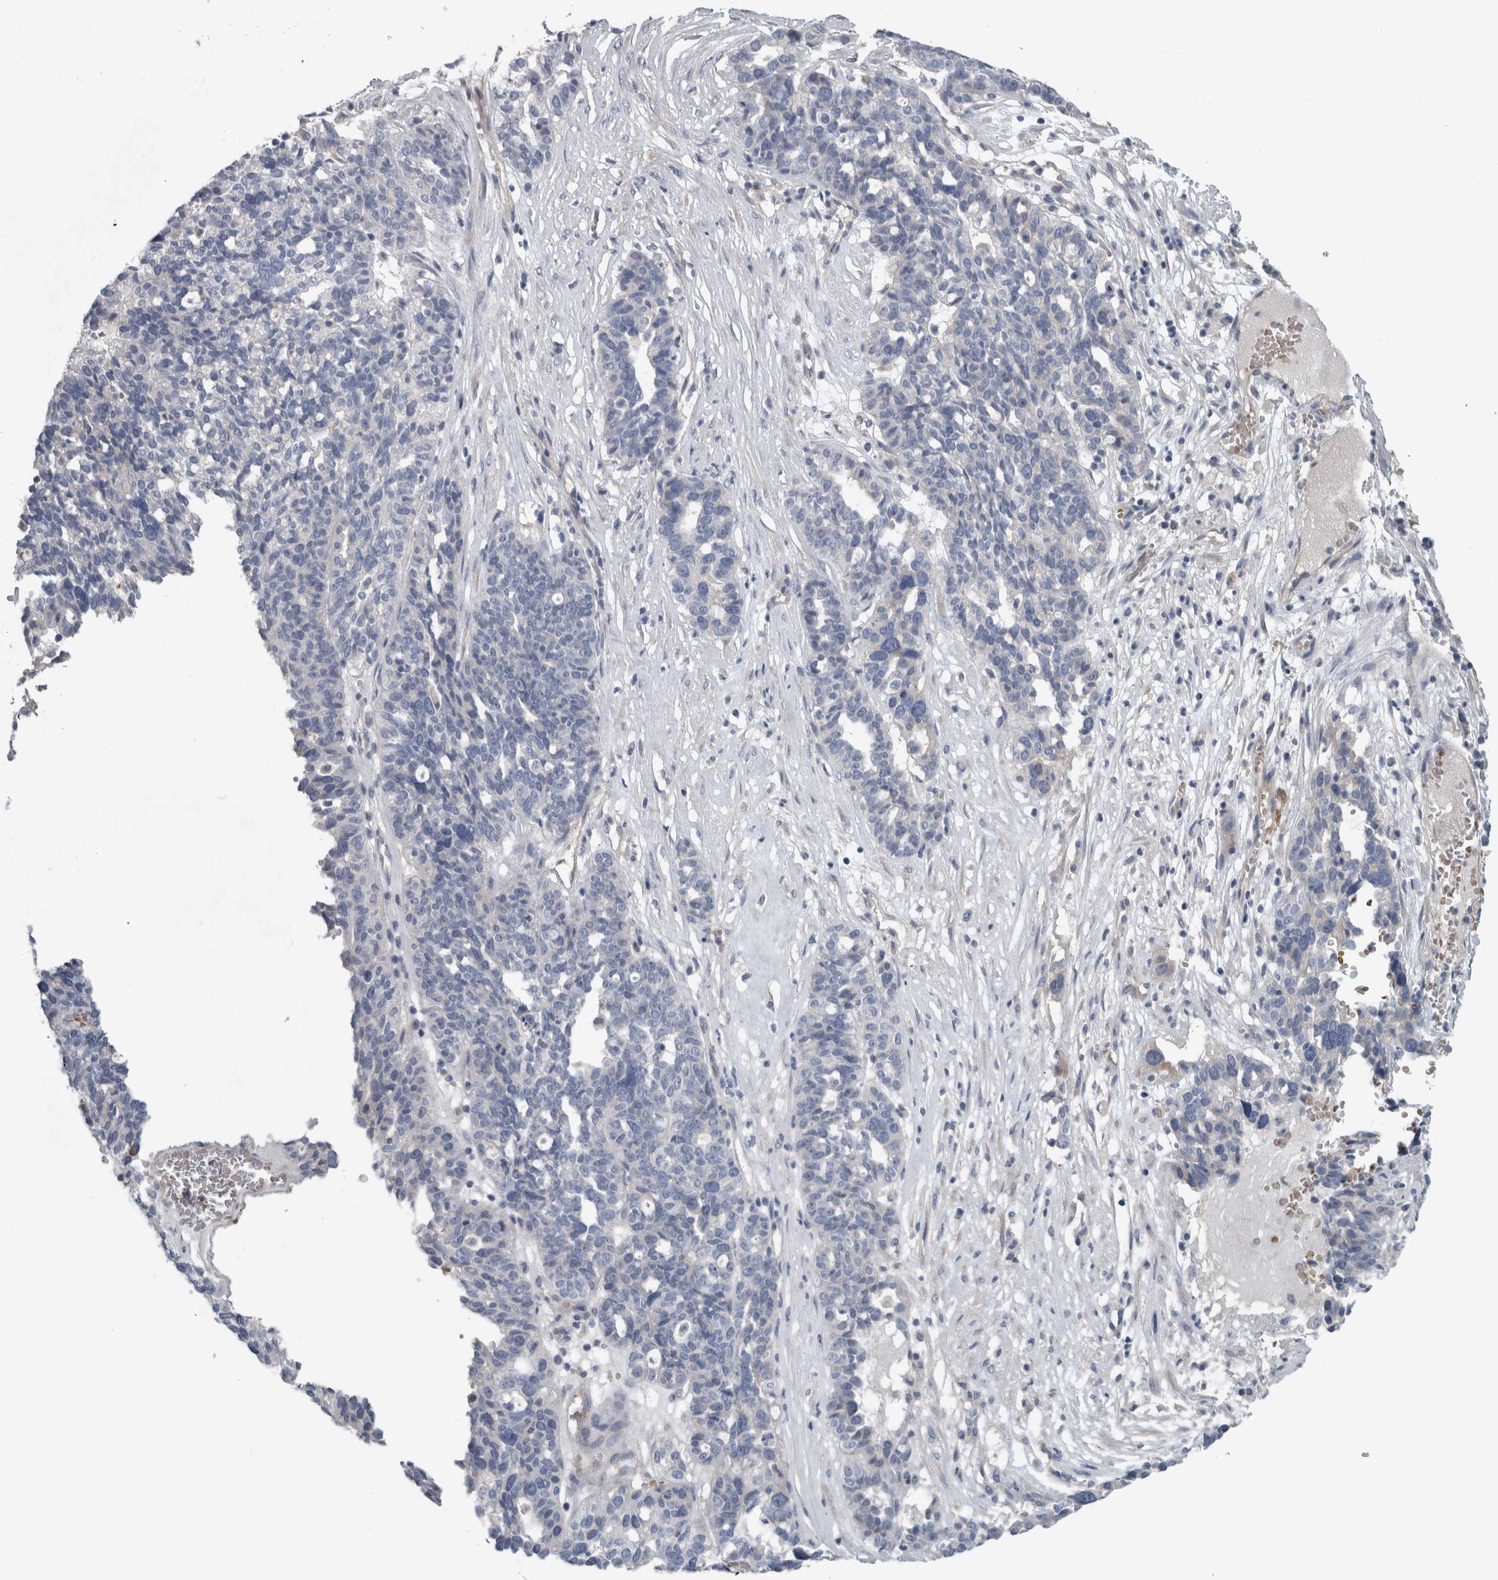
{"staining": {"intensity": "negative", "quantity": "none", "location": "none"}, "tissue": "ovarian cancer", "cell_type": "Tumor cells", "image_type": "cancer", "snomed": [{"axis": "morphology", "description": "Cystadenocarcinoma, serous, NOS"}, {"axis": "topography", "description": "Ovary"}], "caption": "Serous cystadenocarcinoma (ovarian) stained for a protein using IHC displays no staining tumor cells.", "gene": "SH3GL2", "patient": {"sex": "female", "age": 59}}